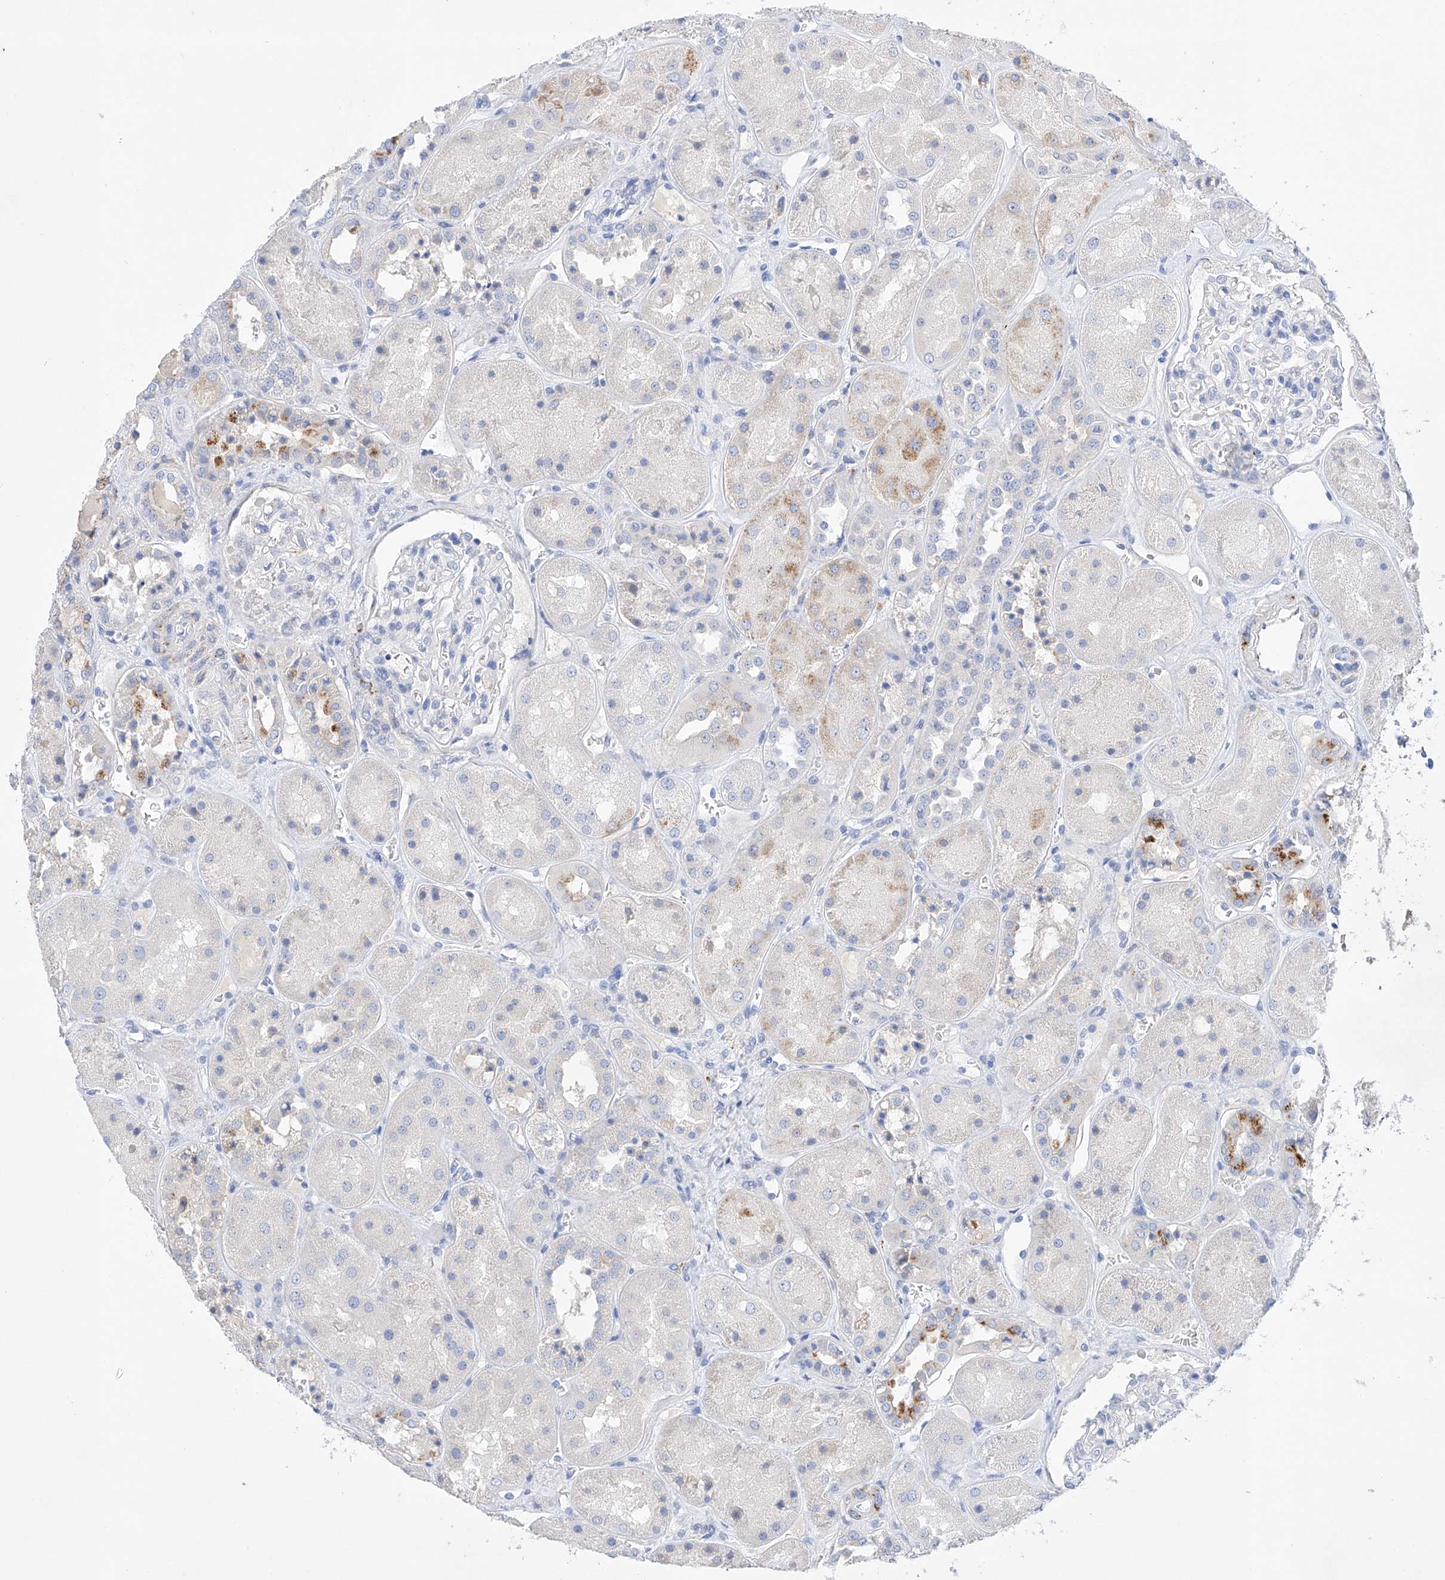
{"staining": {"intensity": "negative", "quantity": "none", "location": "none"}, "tissue": "kidney", "cell_type": "Cells in glomeruli", "image_type": "normal", "snomed": [{"axis": "morphology", "description": "Normal tissue, NOS"}, {"axis": "topography", "description": "Kidney"}], "caption": "Immunohistochemistry histopathology image of normal human kidney stained for a protein (brown), which shows no positivity in cells in glomeruli. (Stains: DAB (3,3'-diaminobenzidine) IHC with hematoxylin counter stain, Microscopy: brightfield microscopy at high magnification).", "gene": "LURAP1", "patient": {"sex": "male", "age": 70}}